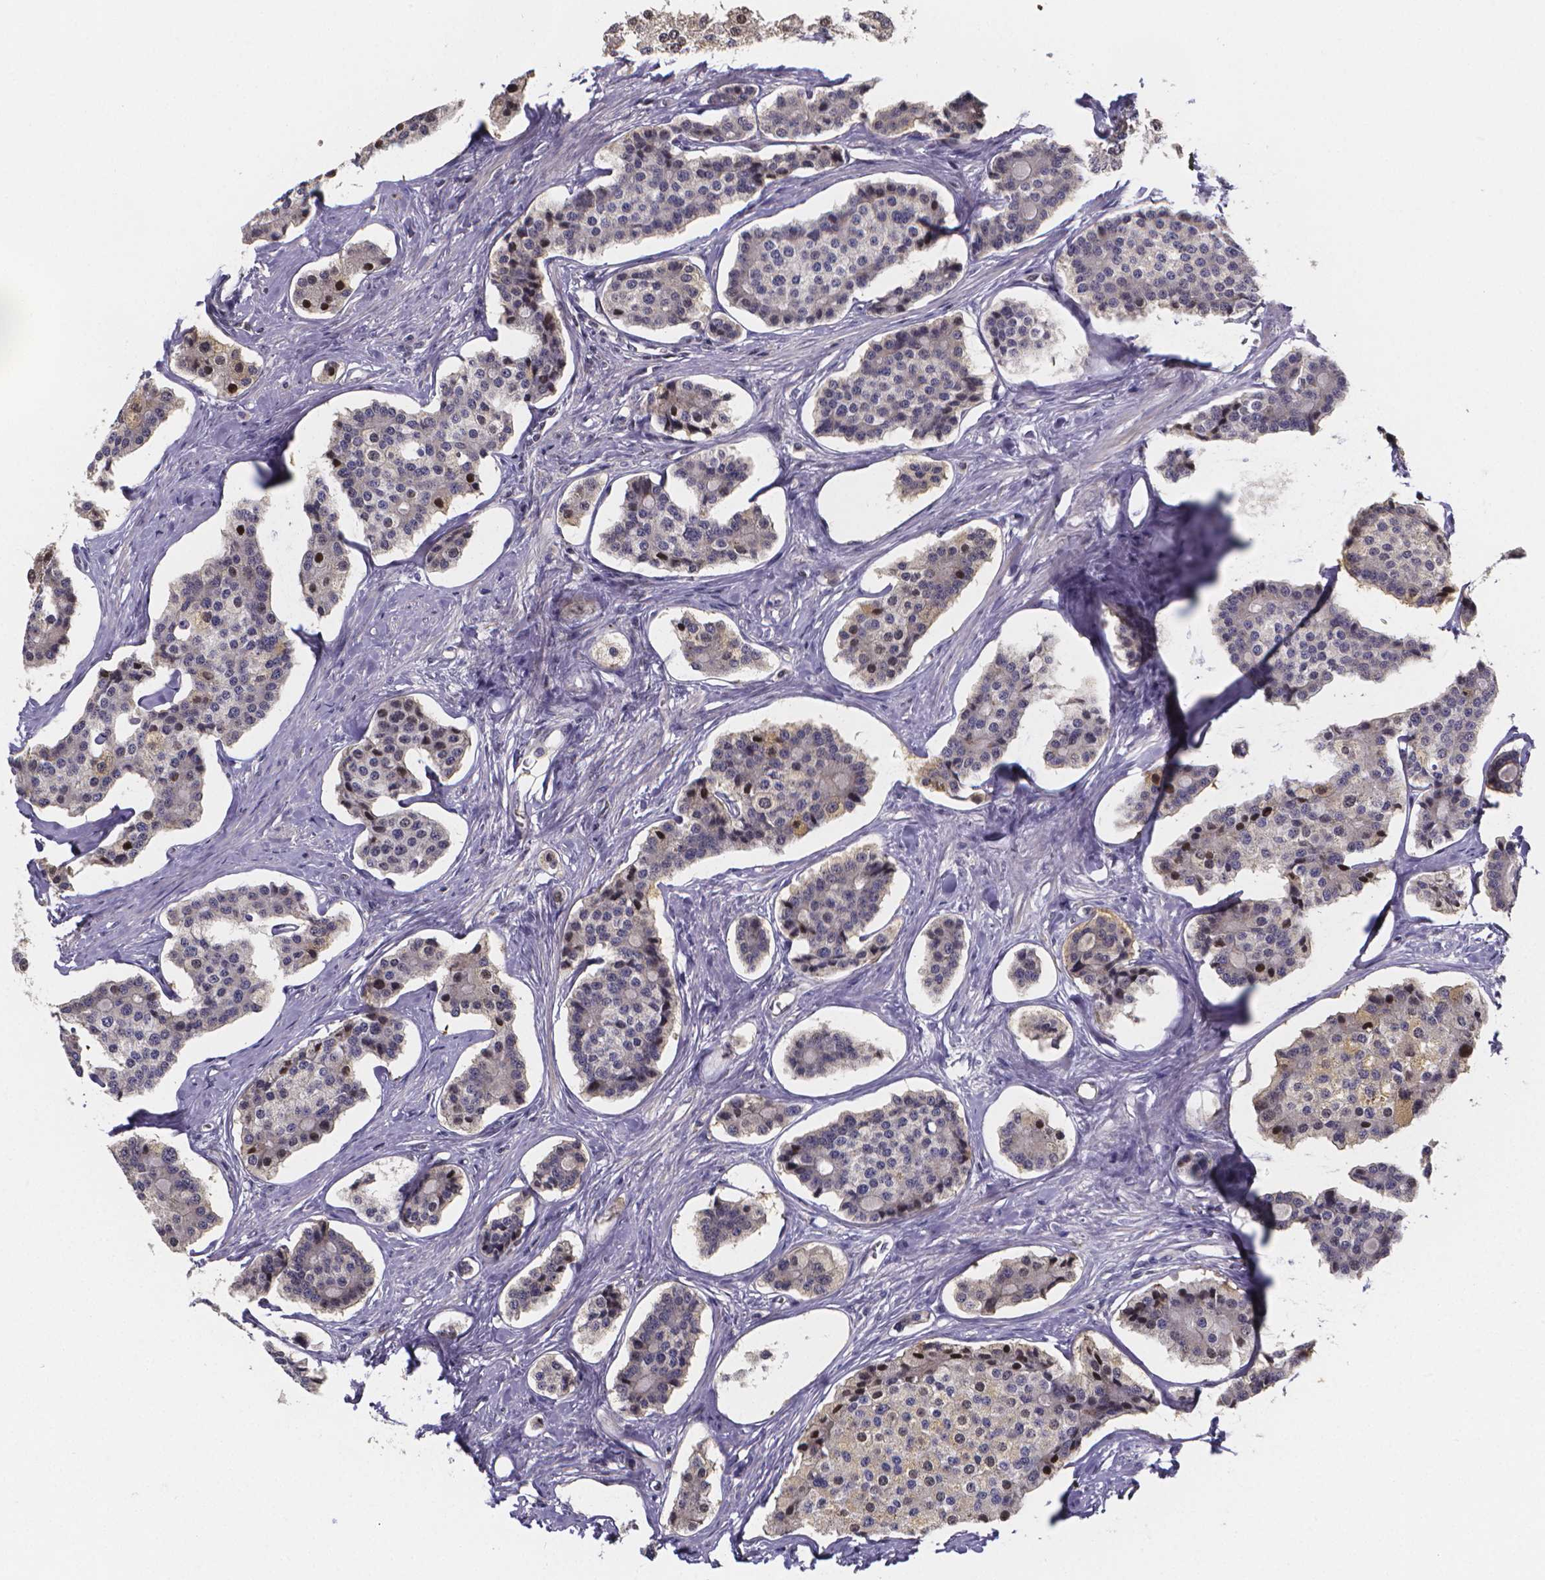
{"staining": {"intensity": "negative", "quantity": "none", "location": "none"}, "tissue": "carcinoid", "cell_type": "Tumor cells", "image_type": "cancer", "snomed": [{"axis": "morphology", "description": "Carcinoid, malignant, NOS"}, {"axis": "topography", "description": "Small intestine"}], "caption": "An immunohistochemistry histopathology image of carcinoid is shown. There is no staining in tumor cells of carcinoid.", "gene": "PAH", "patient": {"sex": "female", "age": 65}}